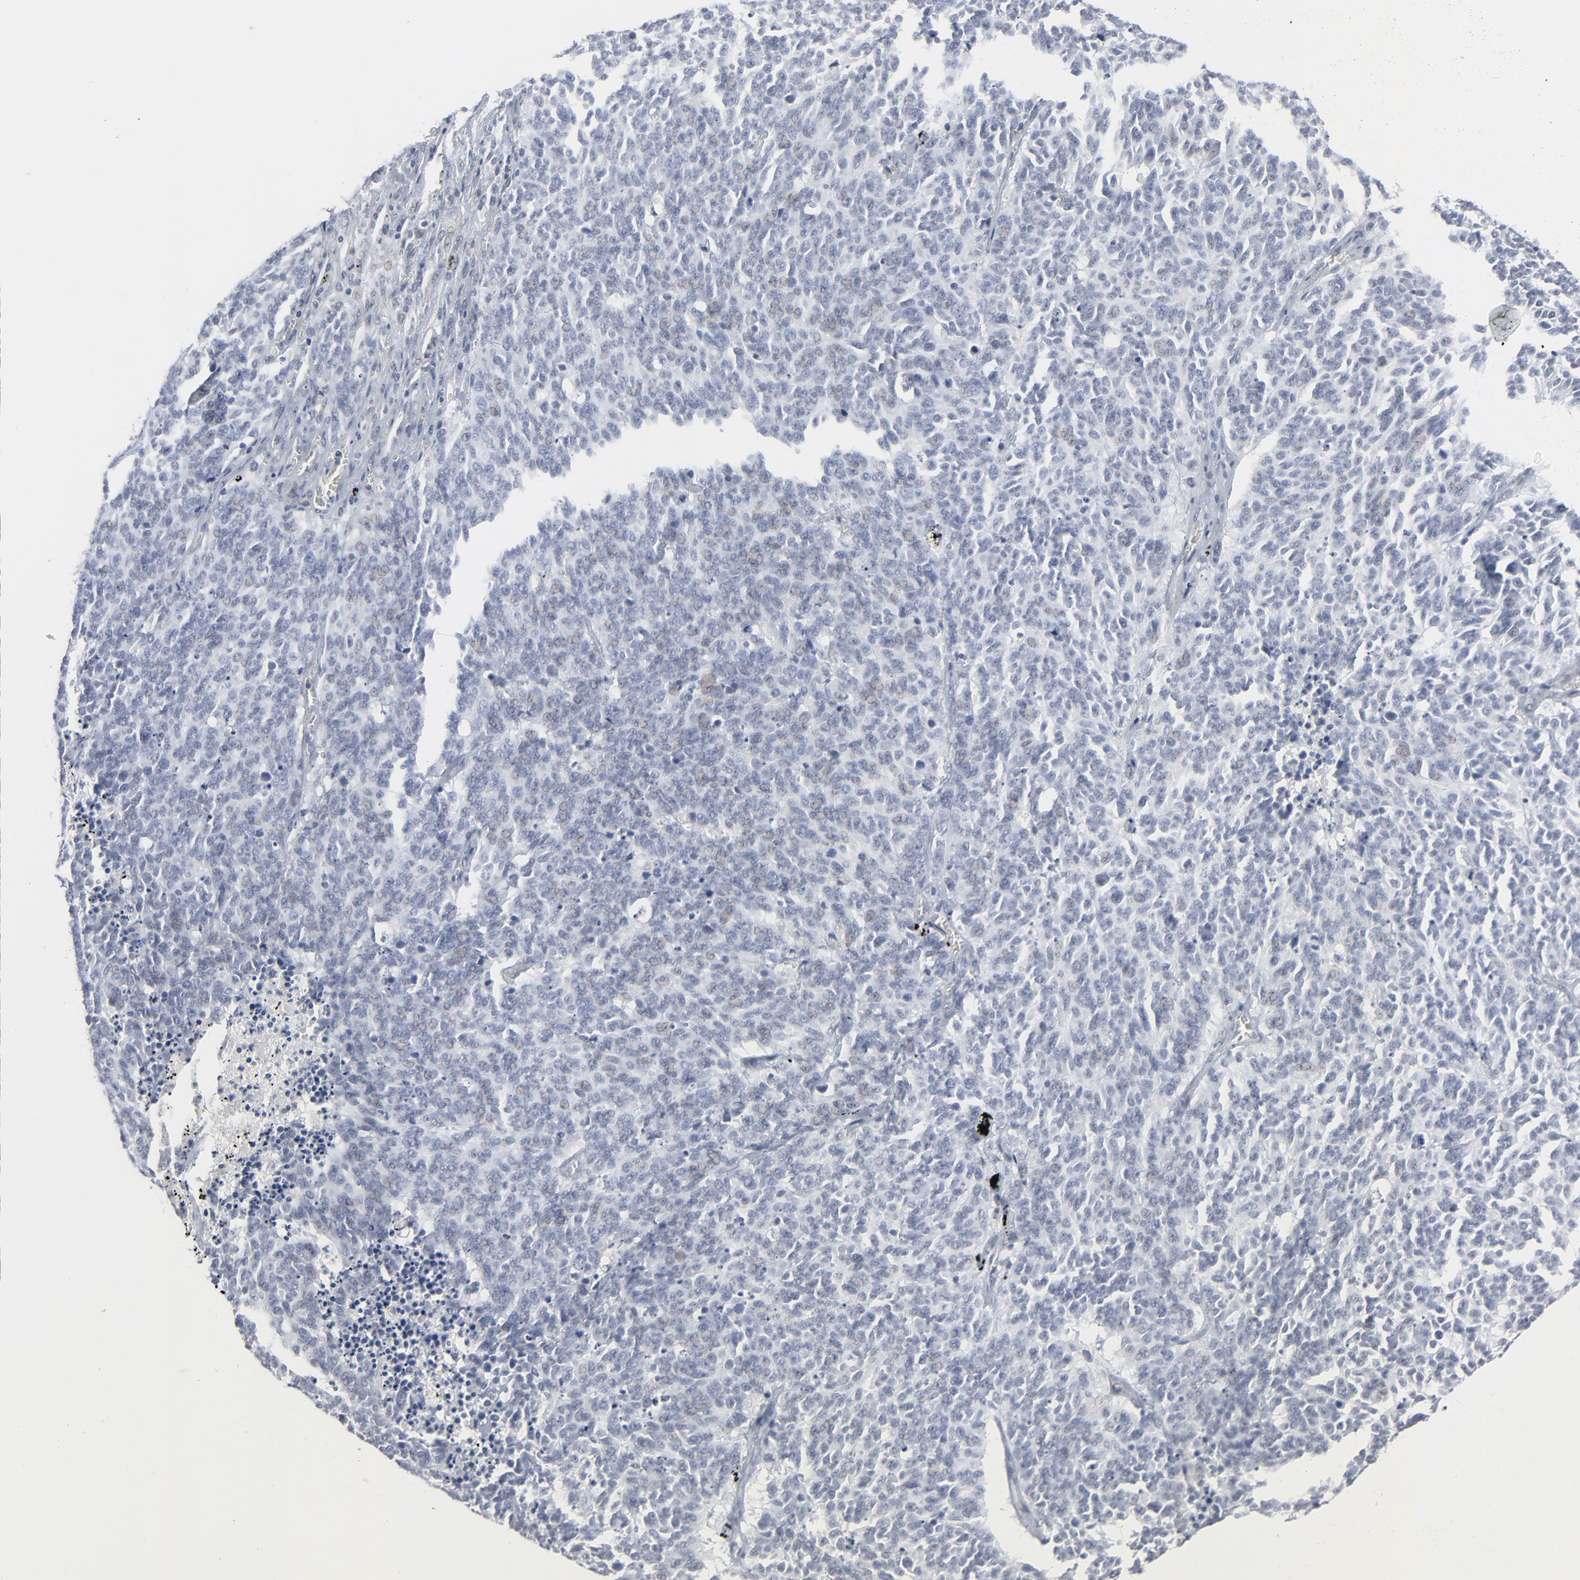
{"staining": {"intensity": "negative", "quantity": "none", "location": "none"}, "tissue": "lung cancer", "cell_type": "Tumor cells", "image_type": "cancer", "snomed": [{"axis": "morphology", "description": "Neoplasm, malignant, NOS"}, {"axis": "topography", "description": "Lung"}], "caption": "The photomicrograph shows no significant positivity in tumor cells of lung cancer (neoplasm (malignant)). (DAB IHC, high magnification).", "gene": "ATF7", "patient": {"sex": "female", "age": 58}}